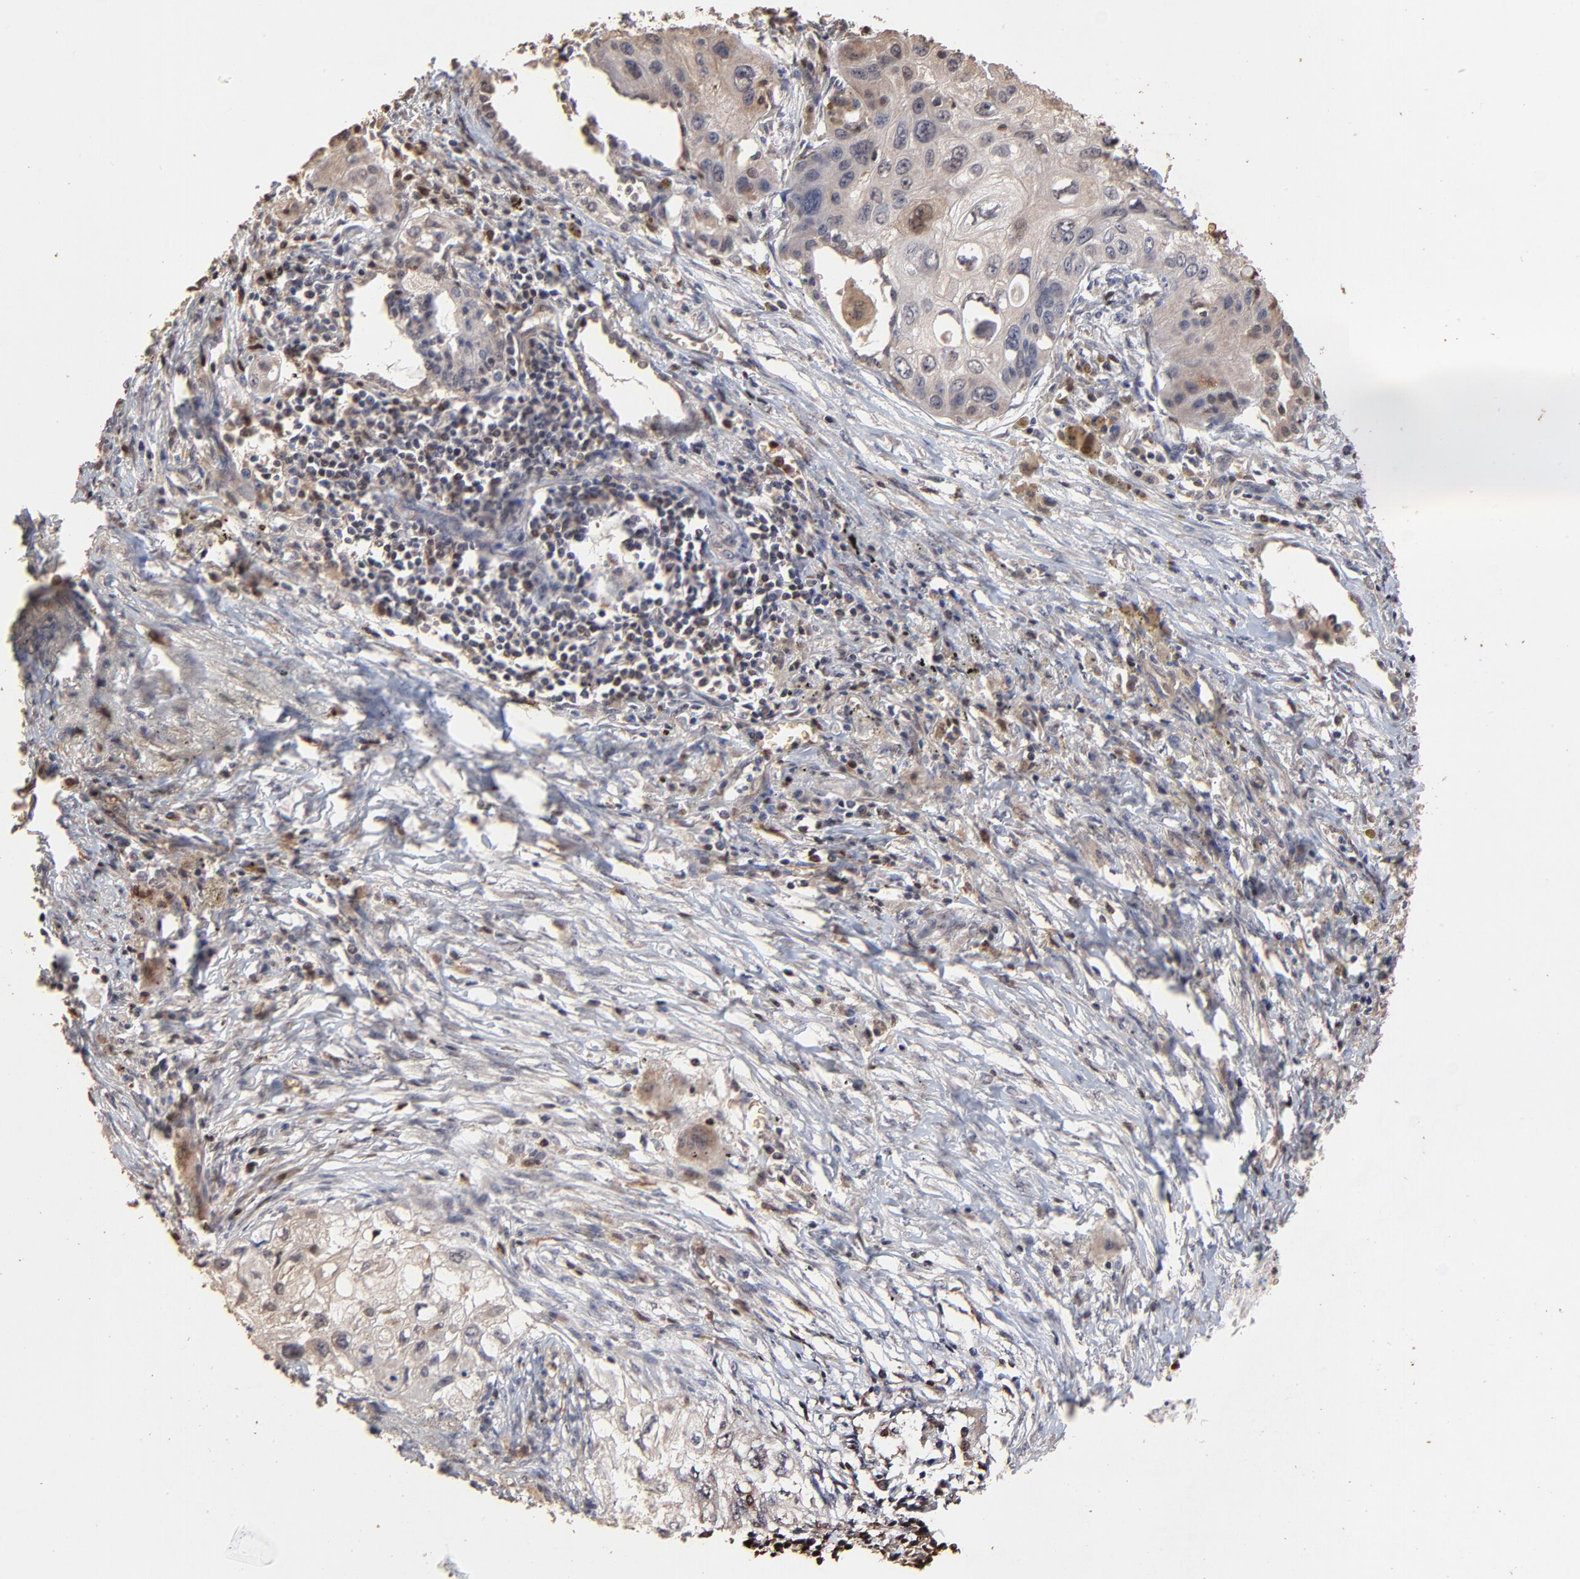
{"staining": {"intensity": "weak", "quantity": ">75%", "location": "cytoplasmic/membranous"}, "tissue": "lung cancer", "cell_type": "Tumor cells", "image_type": "cancer", "snomed": [{"axis": "morphology", "description": "Squamous cell carcinoma, NOS"}, {"axis": "topography", "description": "Lung"}], "caption": "This histopathology image reveals IHC staining of lung squamous cell carcinoma, with low weak cytoplasmic/membranous positivity in about >75% of tumor cells.", "gene": "CASP1", "patient": {"sex": "male", "age": 71}}